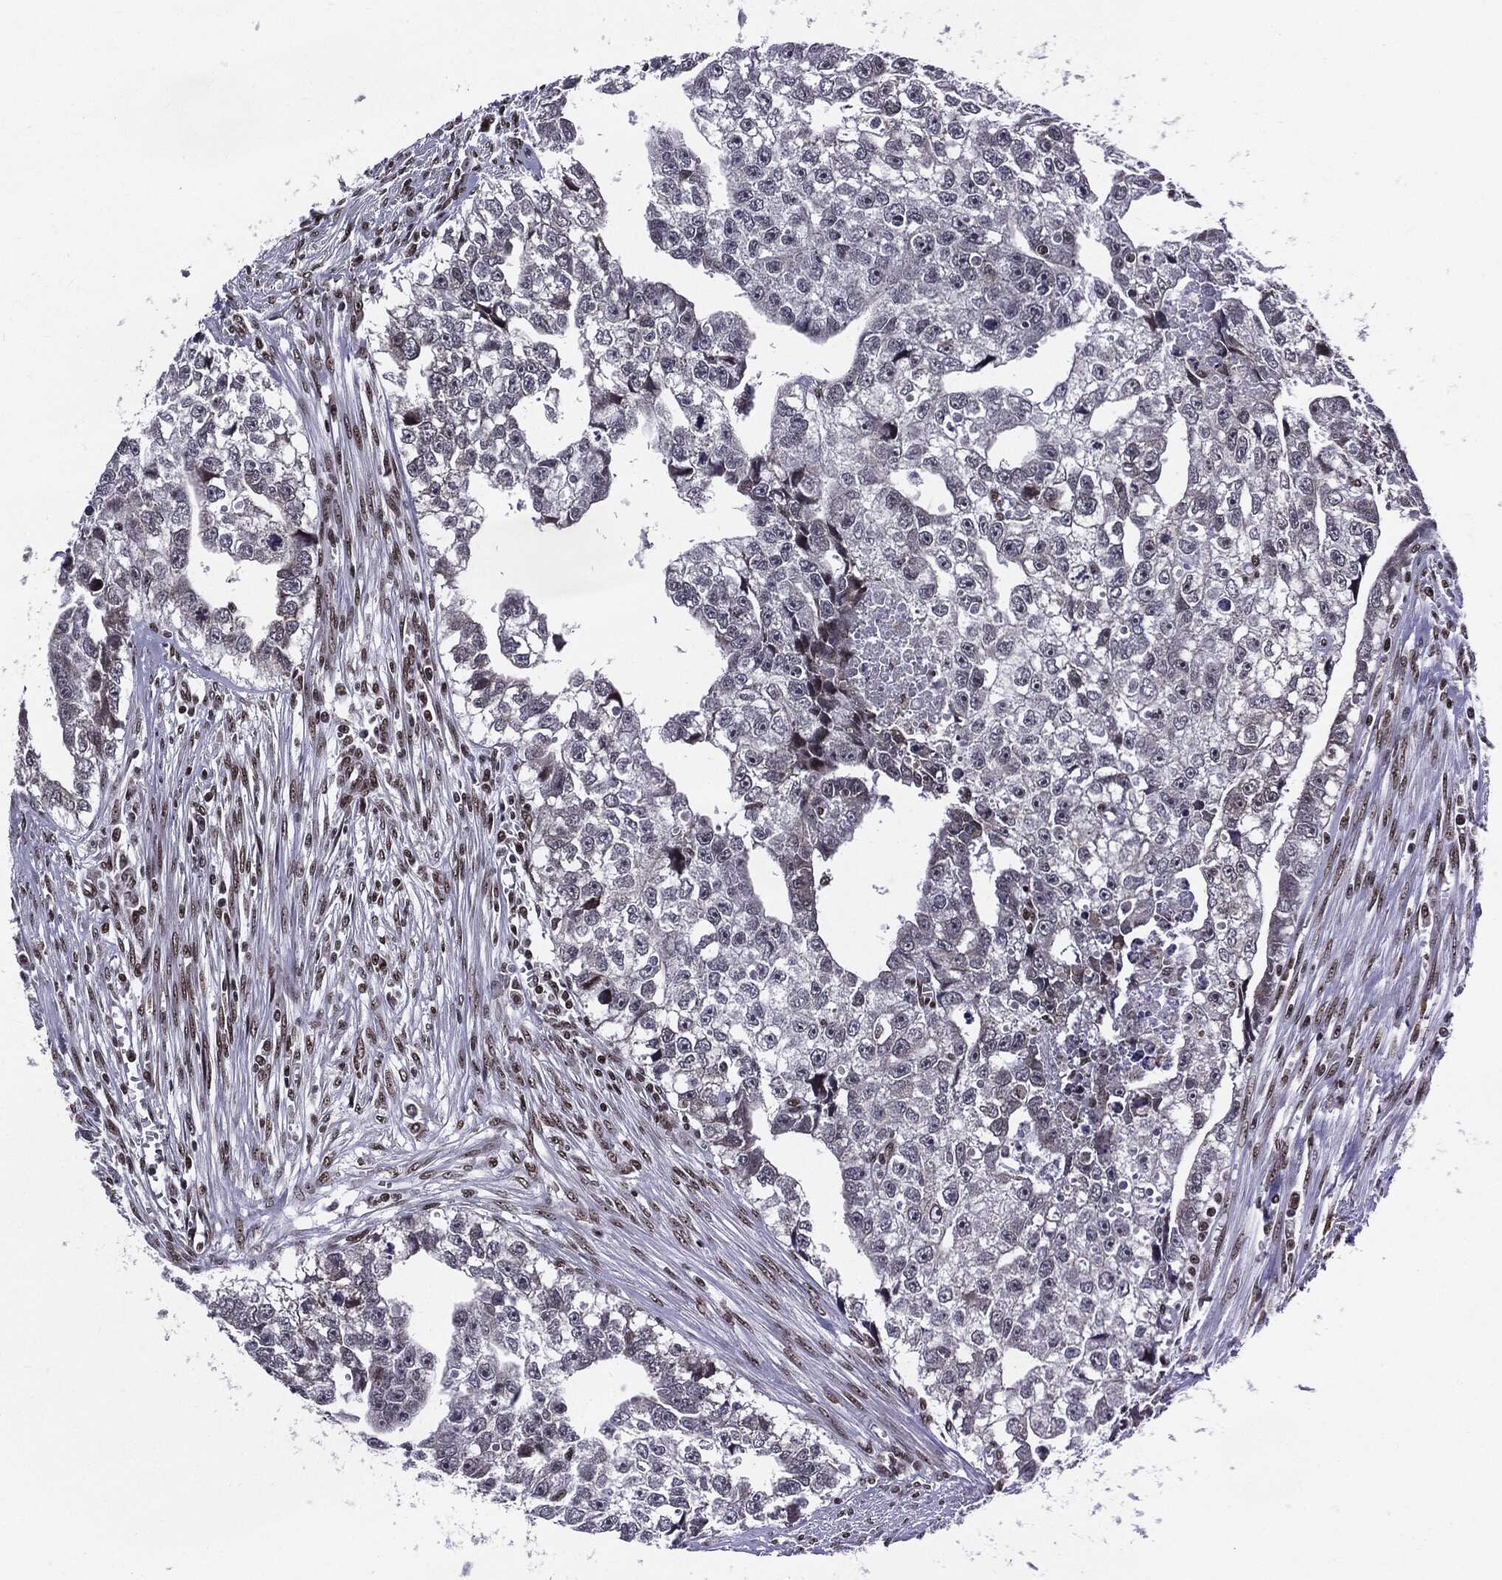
{"staining": {"intensity": "negative", "quantity": "none", "location": "none"}, "tissue": "testis cancer", "cell_type": "Tumor cells", "image_type": "cancer", "snomed": [{"axis": "morphology", "description": "Carcinoma, Embryonal, NOS"}, {"axis": "morphology", "description": "Teratoma, malignant, NOS"}, {"axis": "topography", "description": "Testis"}], "caption": "Immunohistochemistry image of testis embryonal carcinoma stained for a protein (brown), which exhibits no expression in tumor cells. Brightfield microscopy of IHC stained with DAB (3,3'-diaminobenzidine) (brown) and hematoxylin (blue), captured at high magnification.", "gene": "ZFP91", "patient": {"sex": "male", "age": 44}}